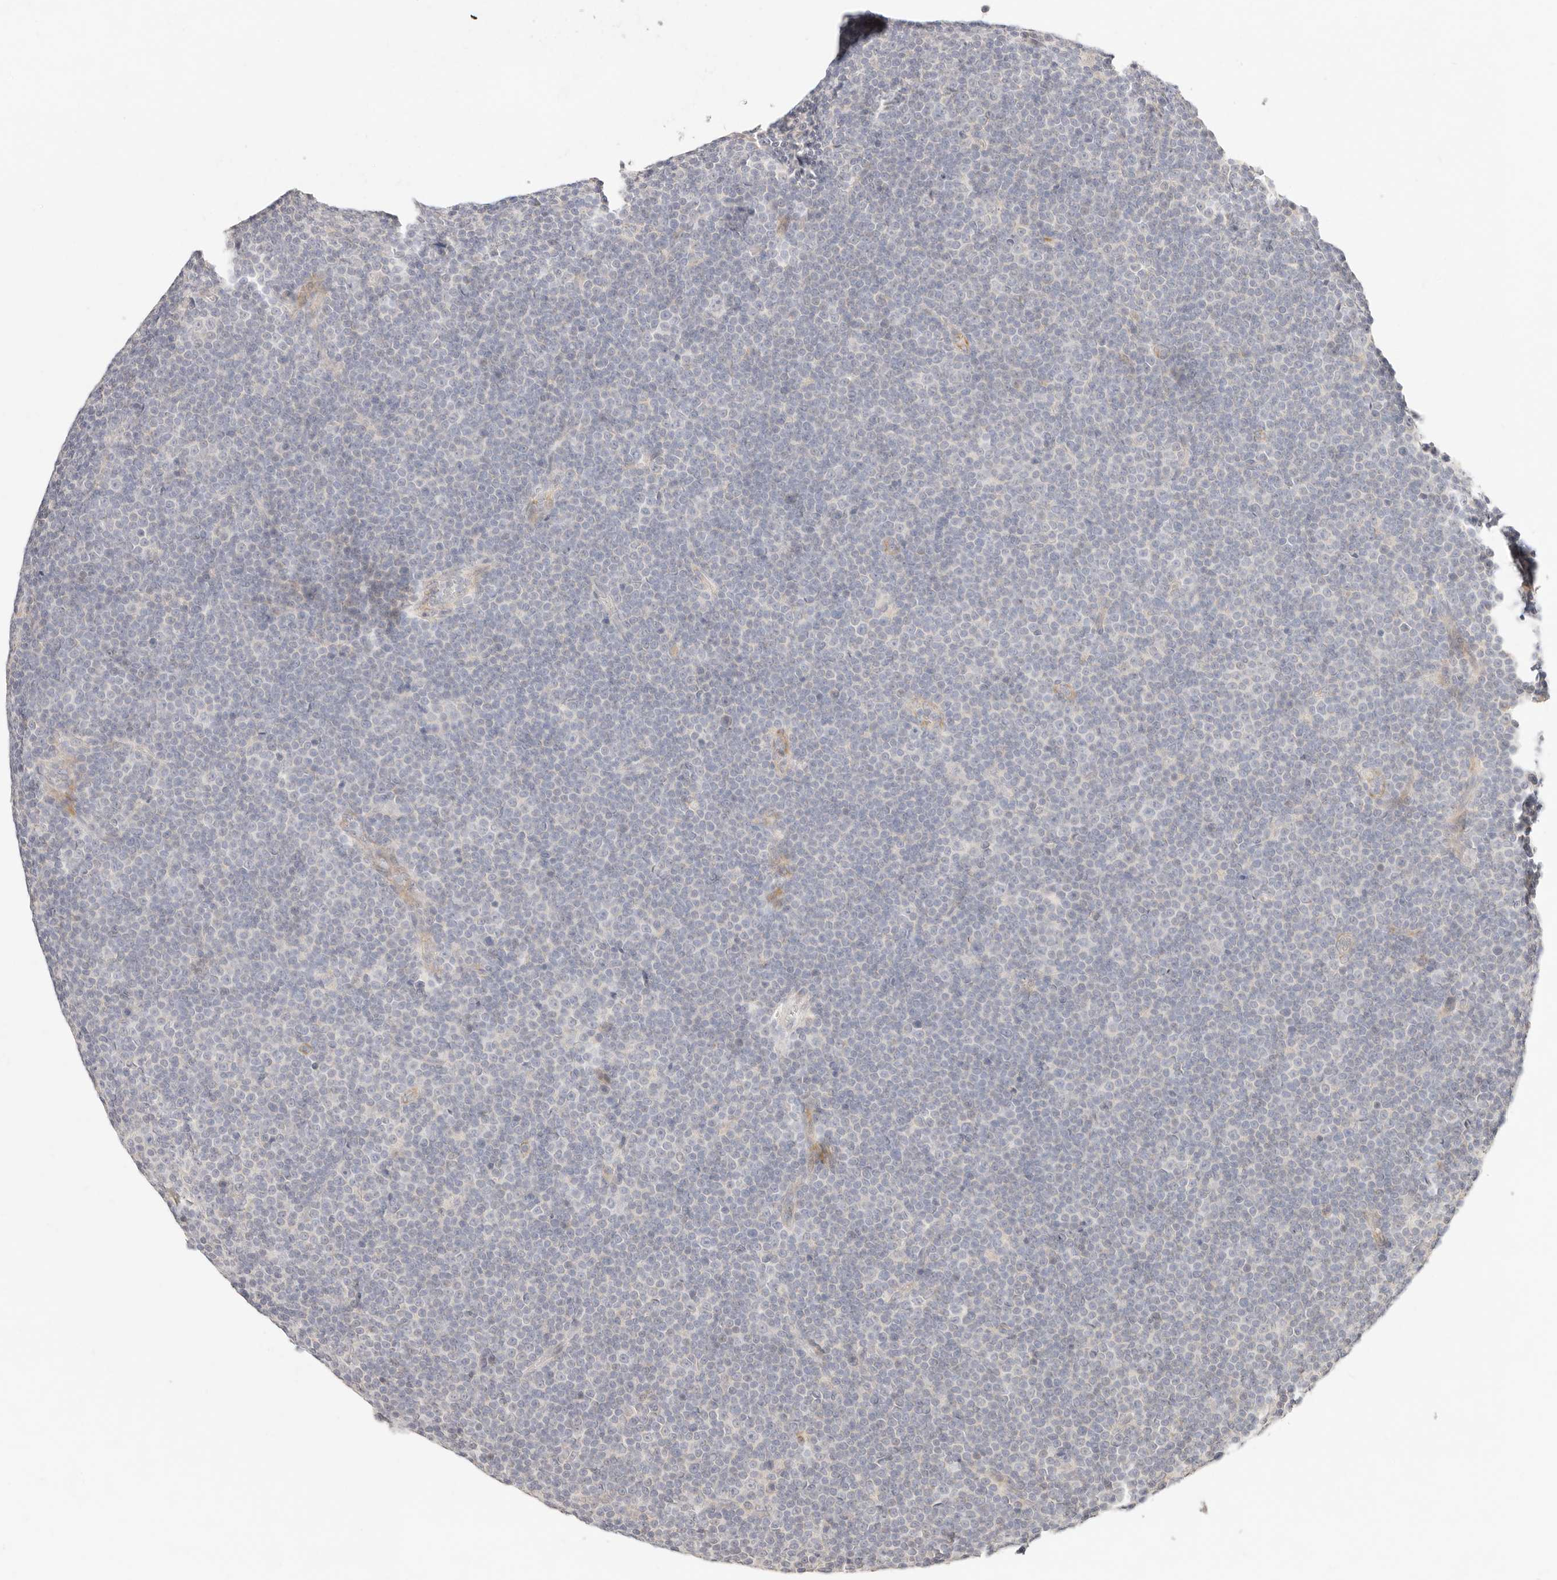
{"staining": {"intensity": "negative", "quantity": "none", "location": "none"}, "tissue": "lymphoma", "cell_type": "Tumor cells", "image_type": "cancer", "snomed": [{"axis": "morphology", "description": "Malignant lymphoma, non-Hodgkin's type, Low grade"}, {"axis": "topography", "description": "Lymph node"}], "caption": "An image of malignant lymphoma, non-Hodgkin's type (low-grade) stained for a protein exhibits no brown staining in tumor cells.", "gene": "GPR156", "patient": {"sex": "female", "age": 67}}